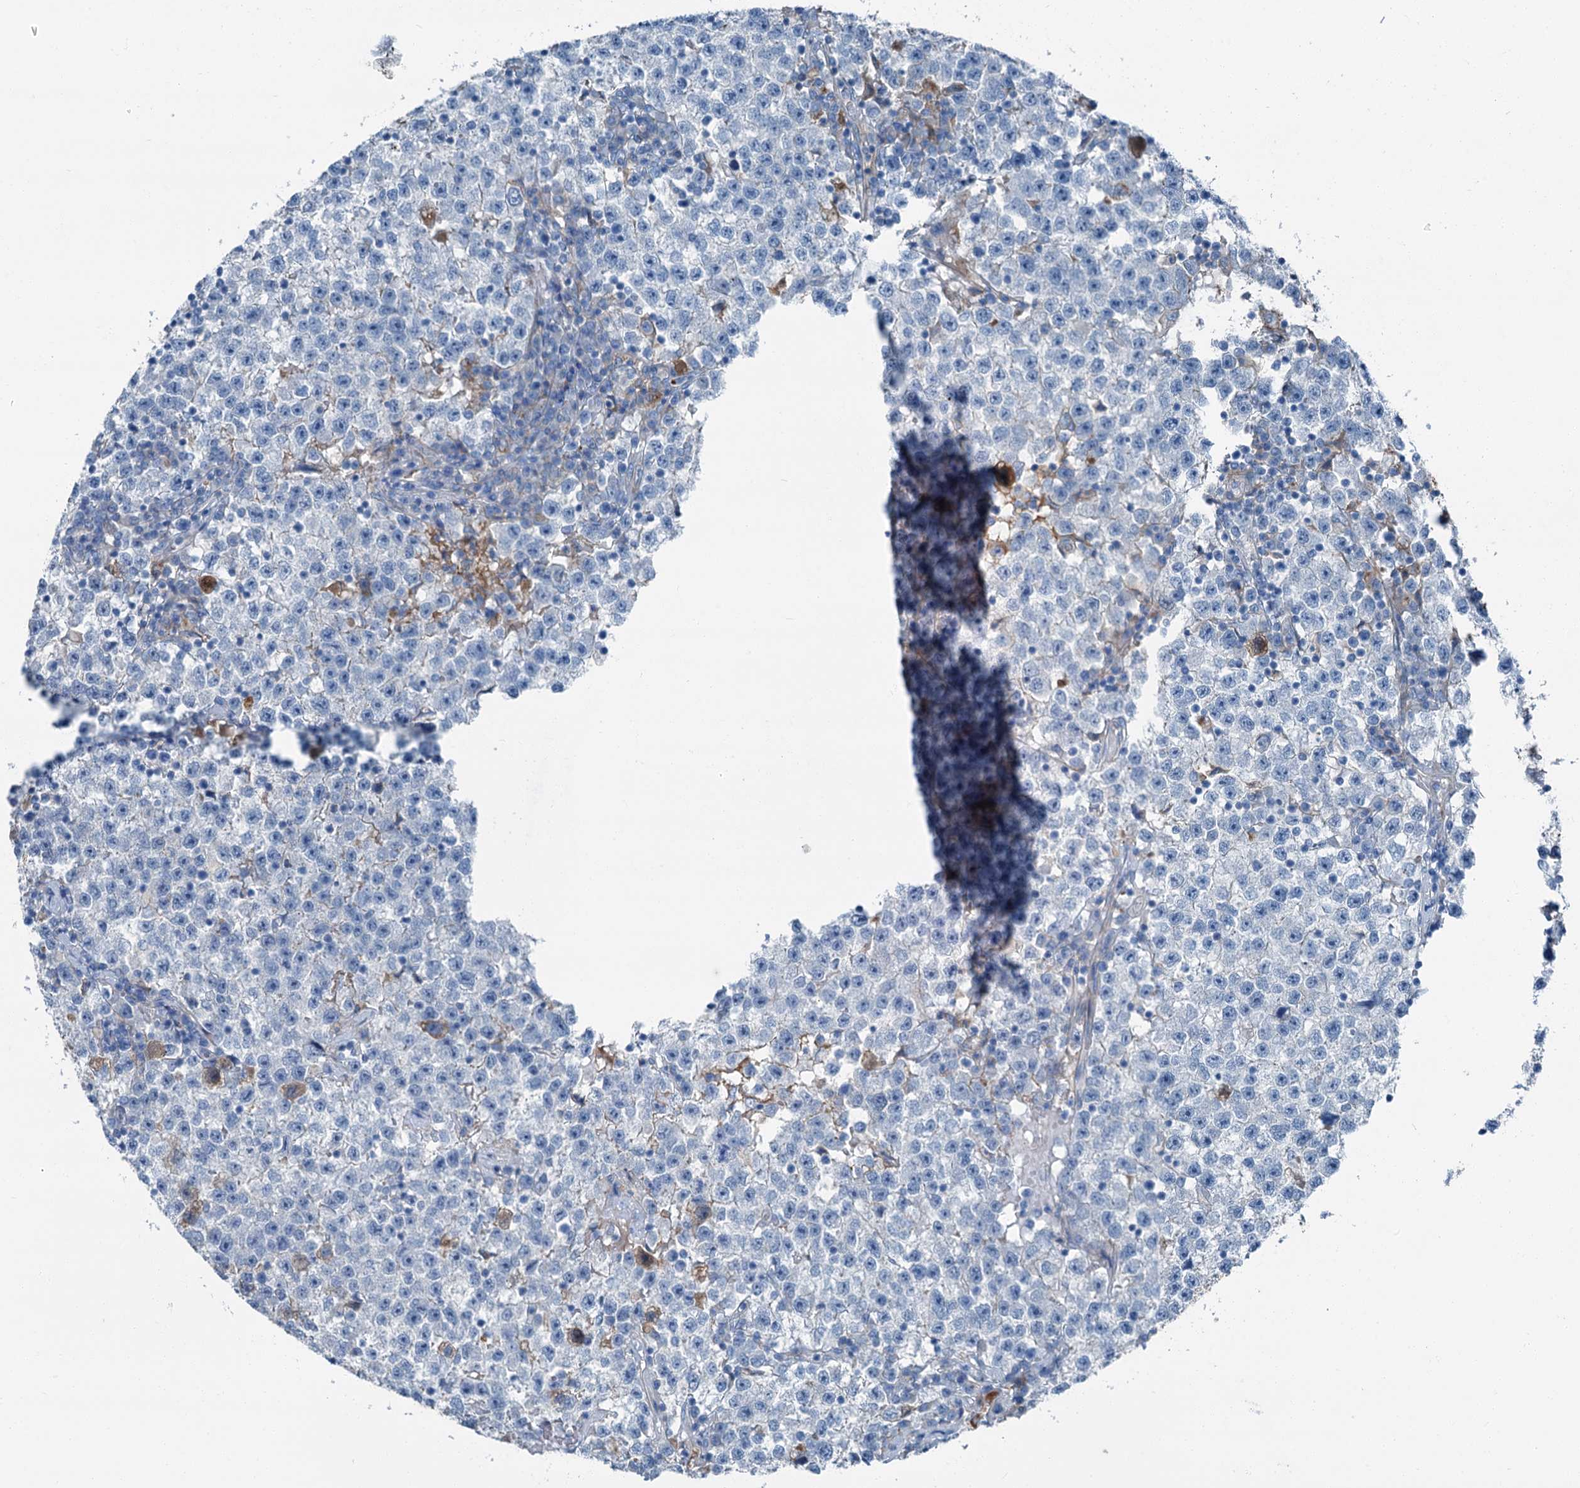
{"staining": {"intensity": "negative", "quantity": "none", "location": "none"}, "tissue": "testis cancer", "cell_type": "Tumor cells", "image_type": "cancer", "snomed": [{"axis": "morphology", "description": "Seminoma, NOS"}, {"axis": "topography", "description": "Testis"}], "caption": "Seminoma (testis) stained for a protein using IHC shows no staining tumor cells.", "gene": "AXL", "patient": {"sex": "male", "age": 22}}